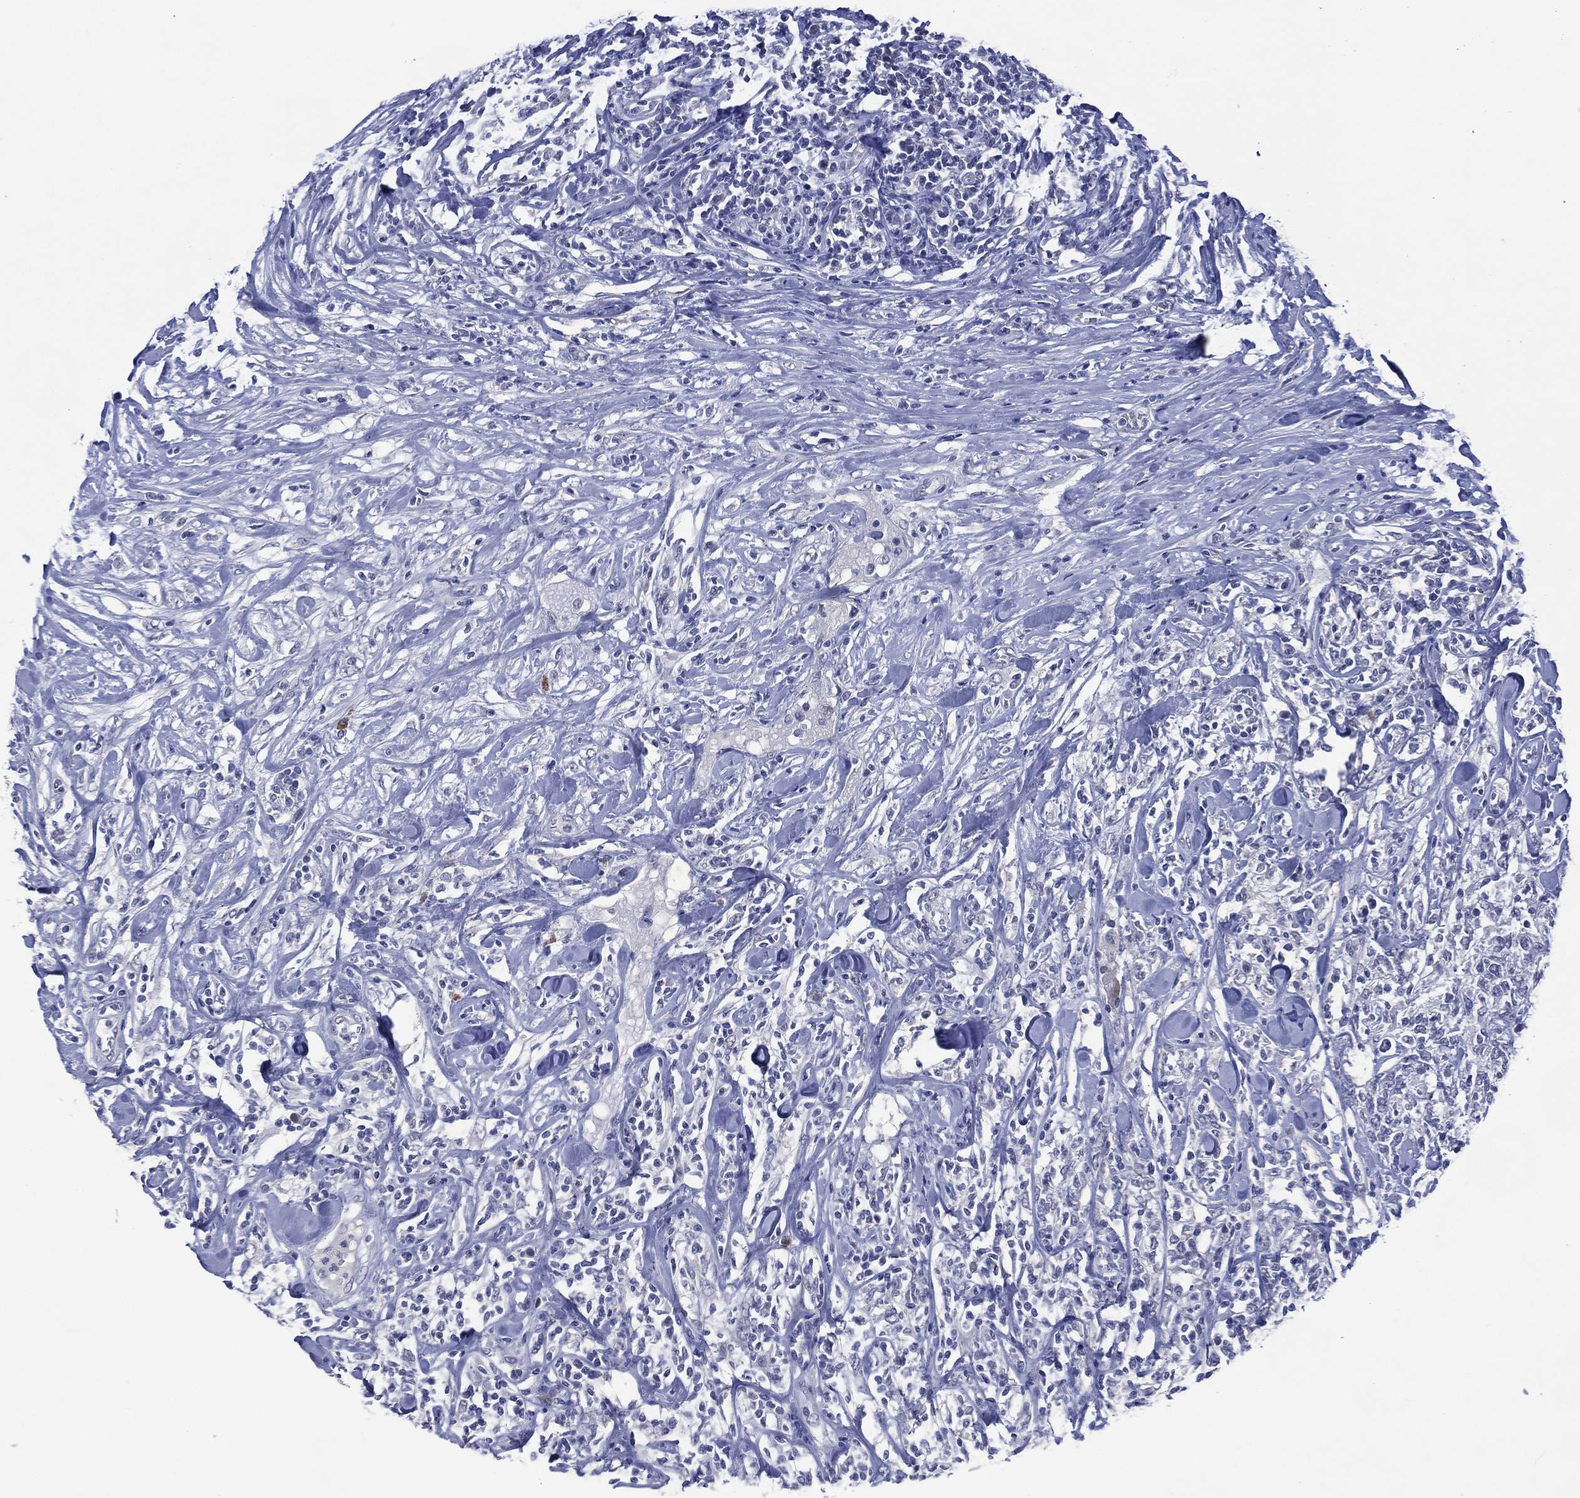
{"staining": {"intensity": "negative", "quantity": "none", "location": "none"}, "tissue": "lymphoma", "cell_type": "Tumor cells", "image_type": "cancer", "snomed": [{"axis": "morphology", "description": "Malignant lymphoma, non-Hodgkin's type, High grade"}, {"axis": "topography", "description": "Lymph node"}], "caption": "This is an IHC photomicrograph of lymphoma. There is no staining in tumor cells.", "gene": "ASB10", "patient": {"sex": "female", "age": 84}}